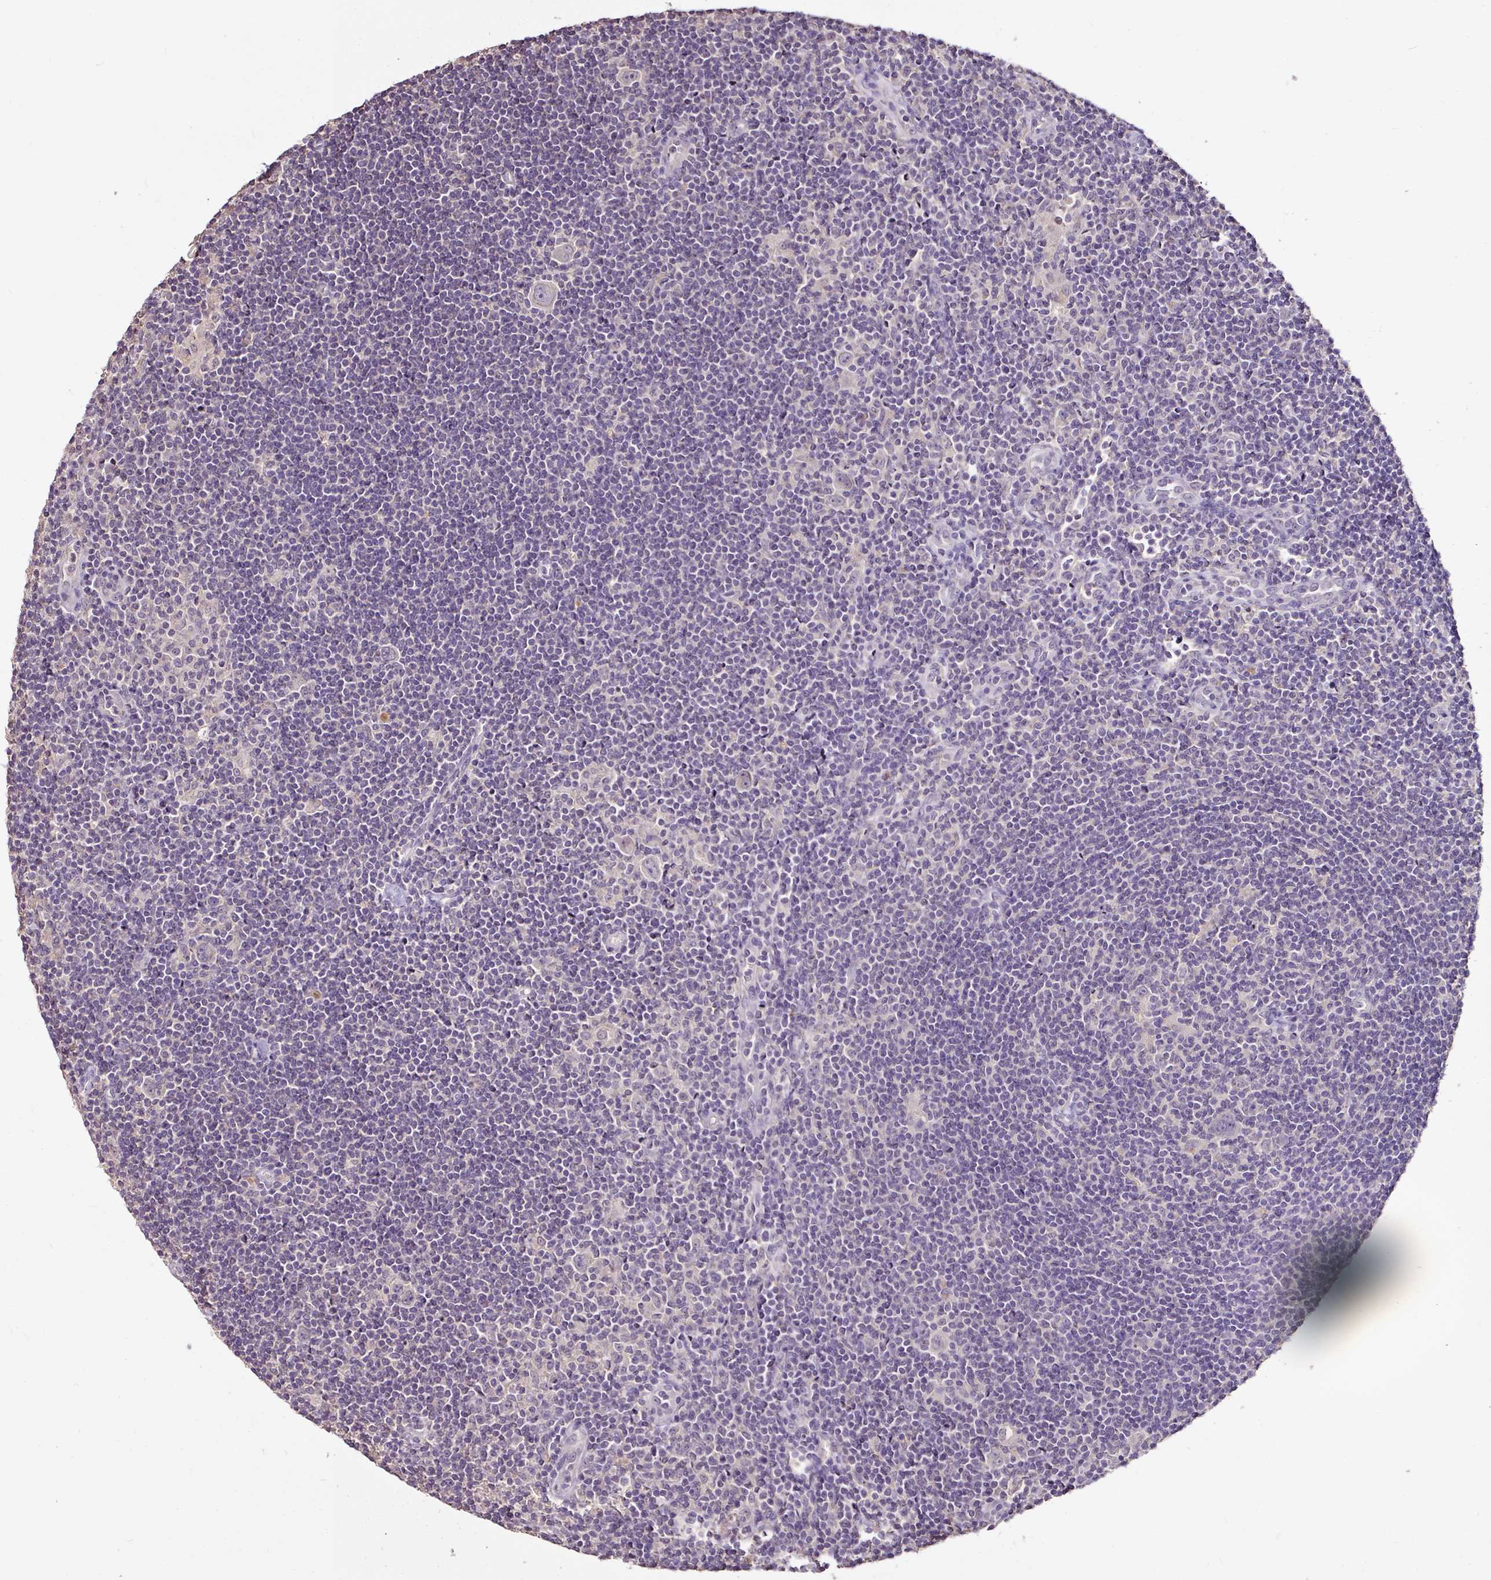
{"staining": {"intensity": "negative", "quantity": "none", "location": "none"}, "tissue": "lymphoma", "cell_type": "Tumor cells", "image_type": "cancer", "snomed": [{"axis": "morphology", "description": "Hodgkin's disease, NOS"}, {"axis": "topography", "description": "Lymph node"}], "caption": "This is an IHC histopathology image of lymphoma. There is no staining in tumor cells.", "gene": "RPL38", "patient": {"sex": "female", "age": 57}}